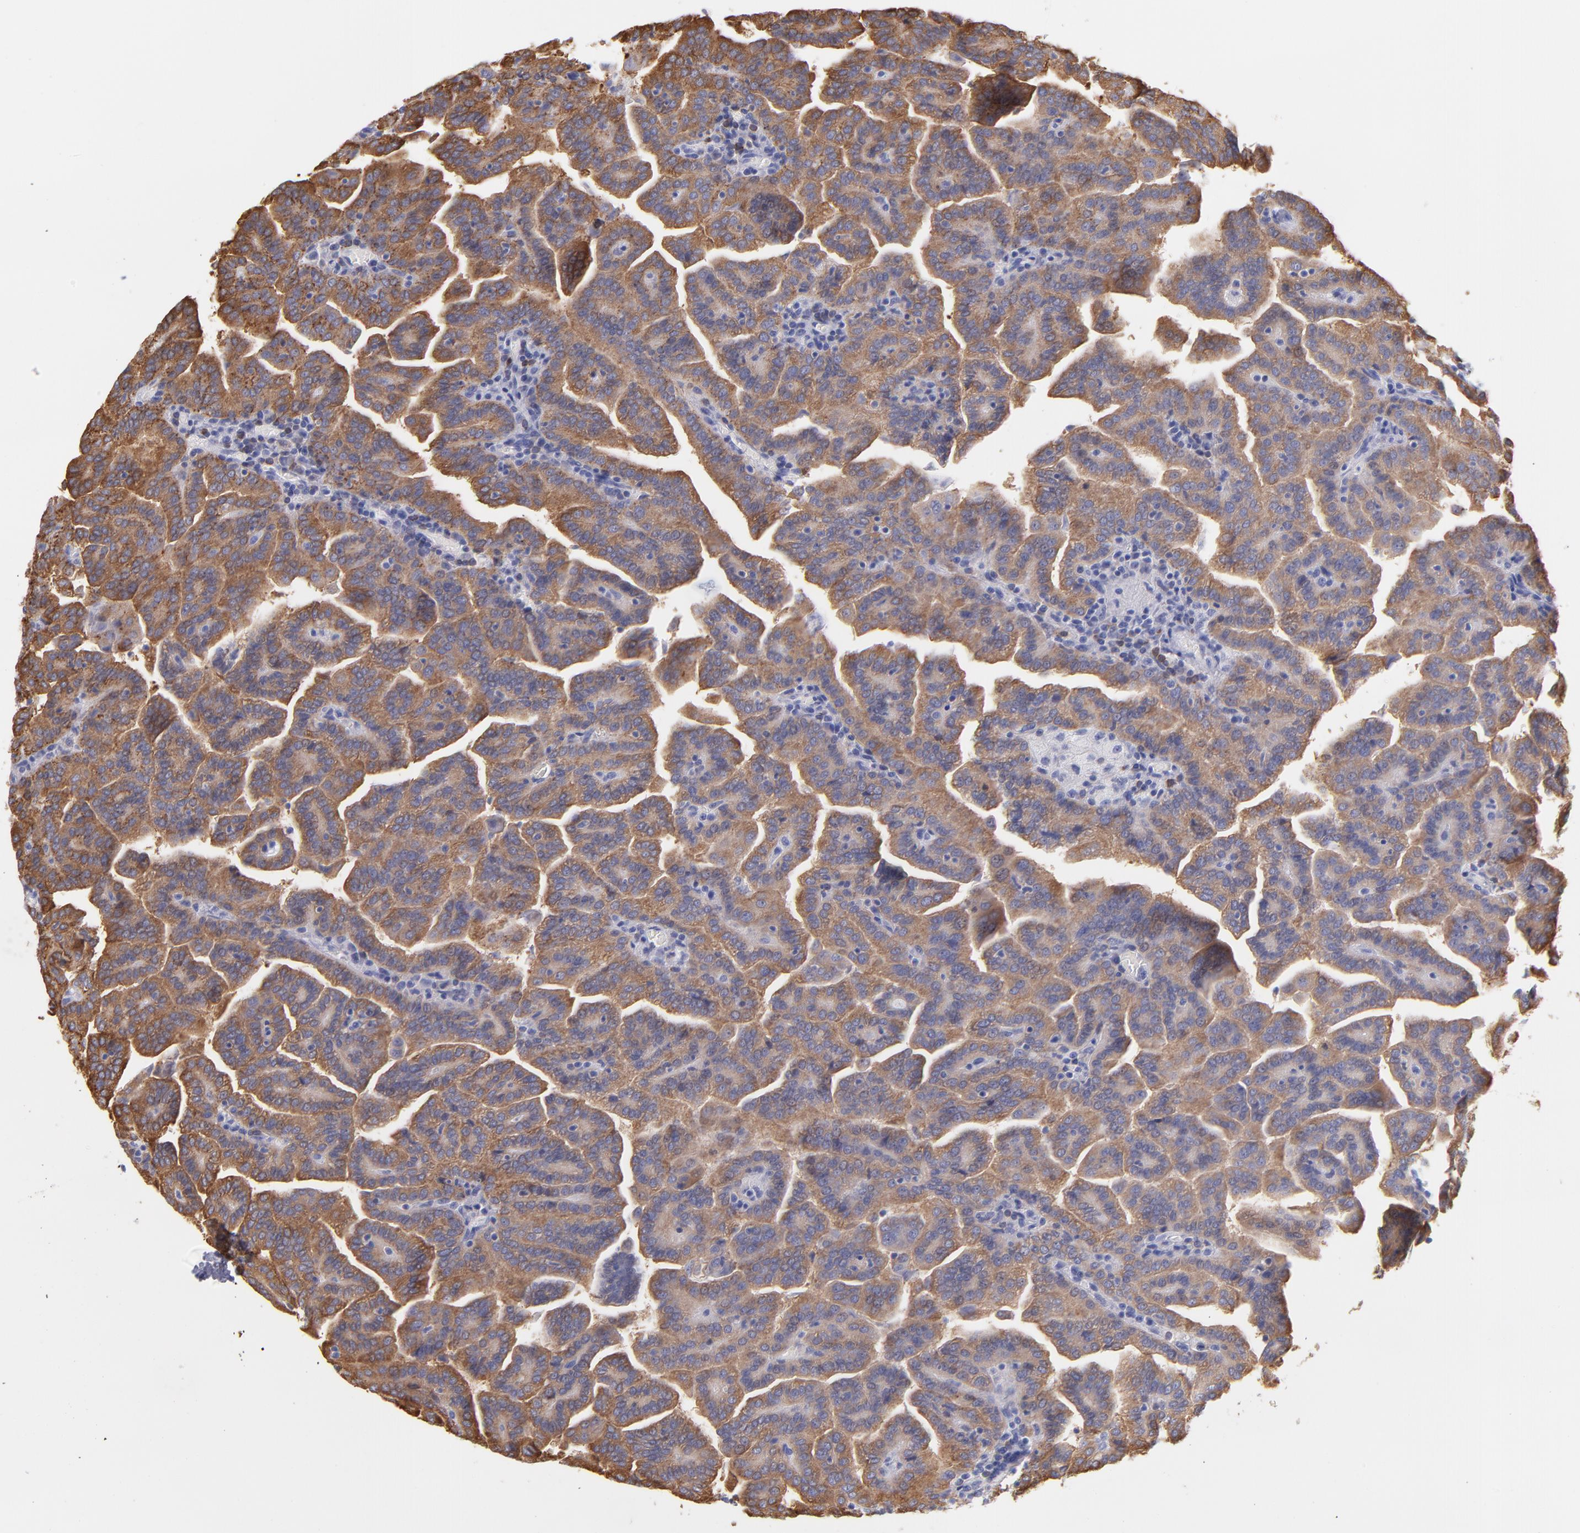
{"staining": {"intensity": "moderate", "quantity": ">75%", "location": "cytoplasmic/membranous"}, "tissue": "renal cancer", "cell_type": "Tumor cells", "image_type": "cancer", "snomed": [{"axis": "morphology", "description": "Adenocarcinoma, NOS"}, {"axis": "topography", "description": "Kidney"}], "caption": "Moderate cytoplasmic/membranous staining for a protein is seen in approximately >75% of tumor cells of renal cancer using immunohistochemistry (IHC).", "gene": "PRKCA", "patient": {"sex": "male", "age": 61}}